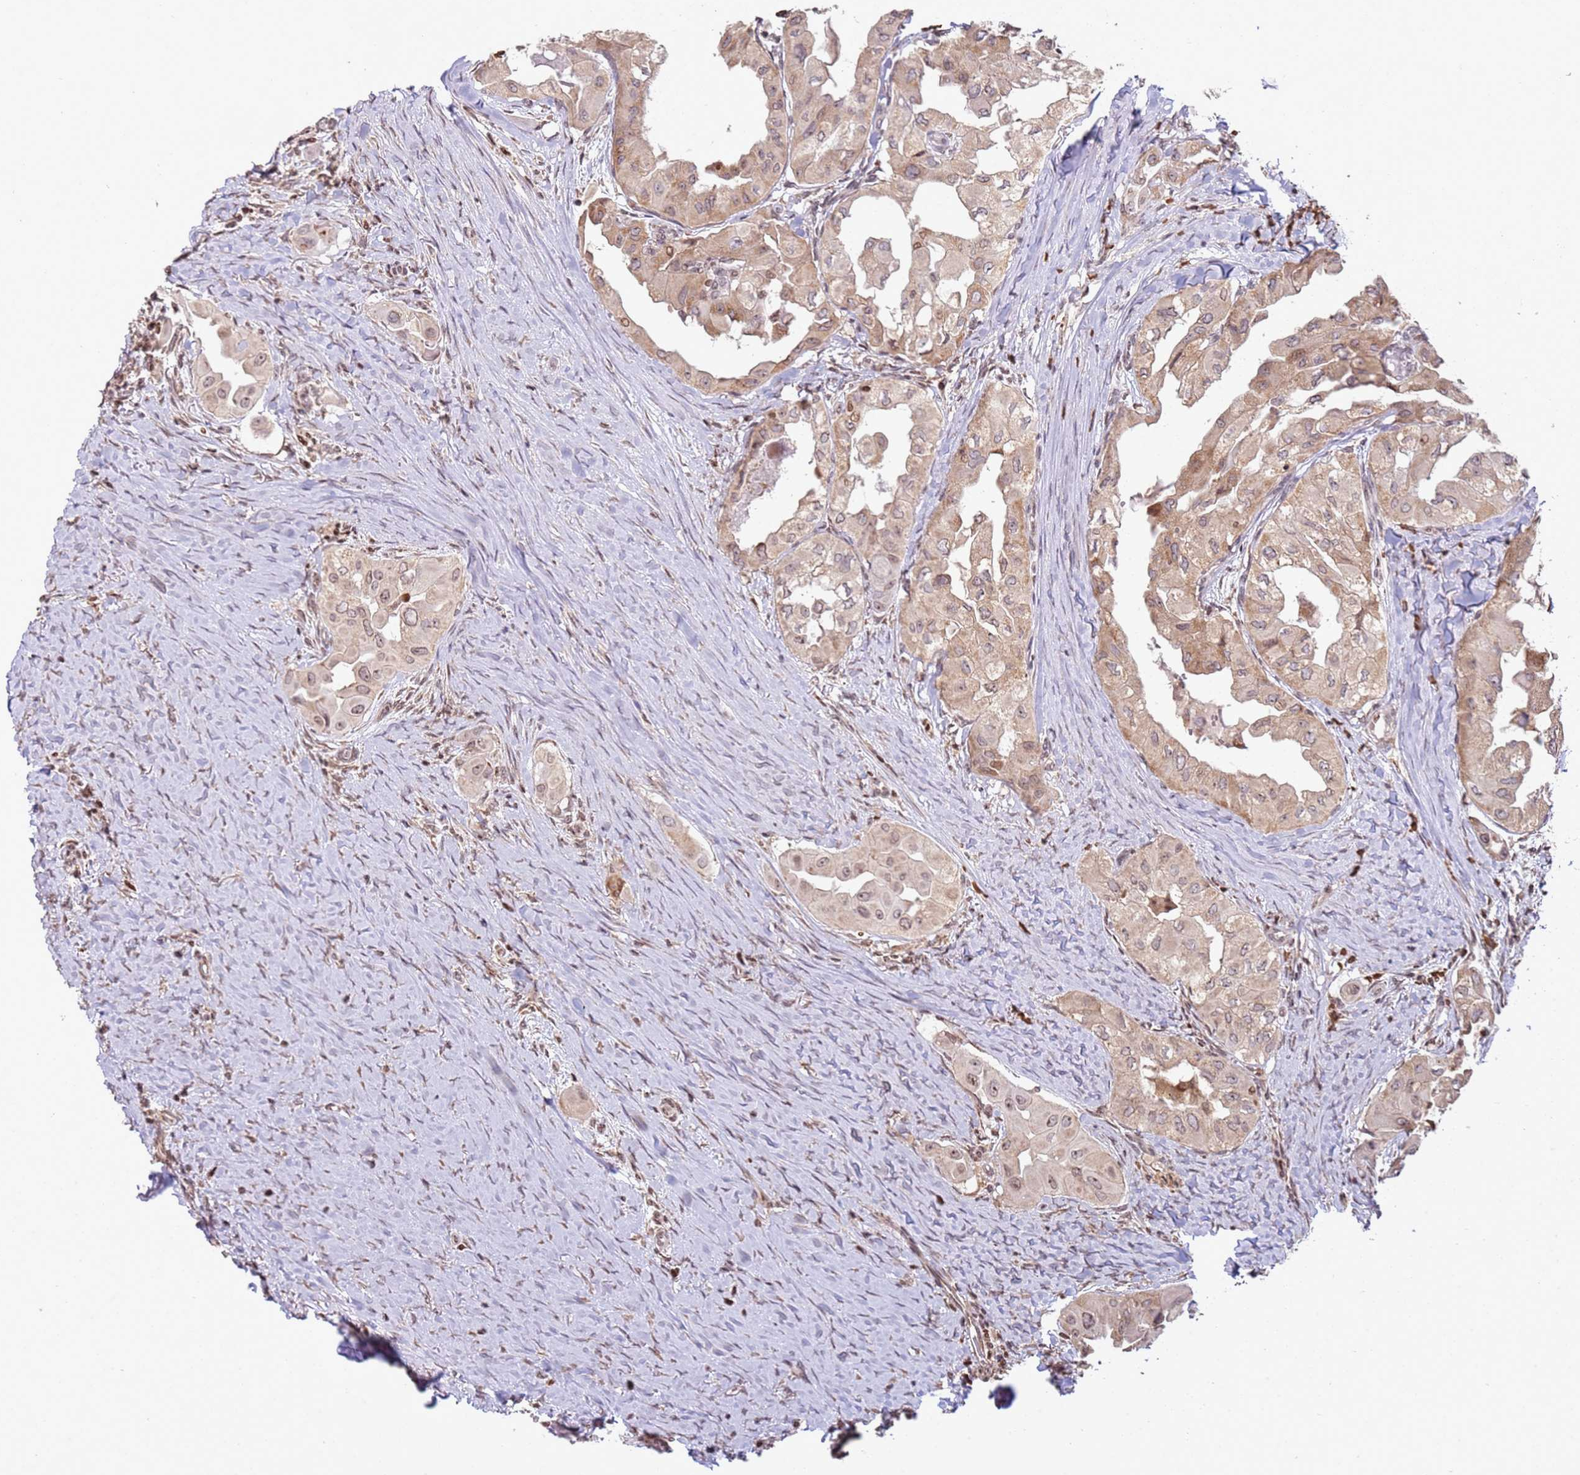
{"staining": {"intensity": "moderate", "quantity": ">75%", "location": "cytoplasmic/membranous,nuclear"}, "tissue": "thyroid cancer", "cell_type": "Tumor cells", "image_type": "cancer", "snomed": [{"axis": "morphology", "description": "Papillary adenocarcinoma, NOS"}, {"axis": "topography", "description": "Thyroid gland"}], "caption": "The histopathology image displays staining of thyroid papillary adenocarcinoma, revealing moderate cytoplasmic/membranous and nuclear protein expression (brown color) within tumor cells.", "gene": "SCAF1", "patient": {"sex": "female", "age": 59}}